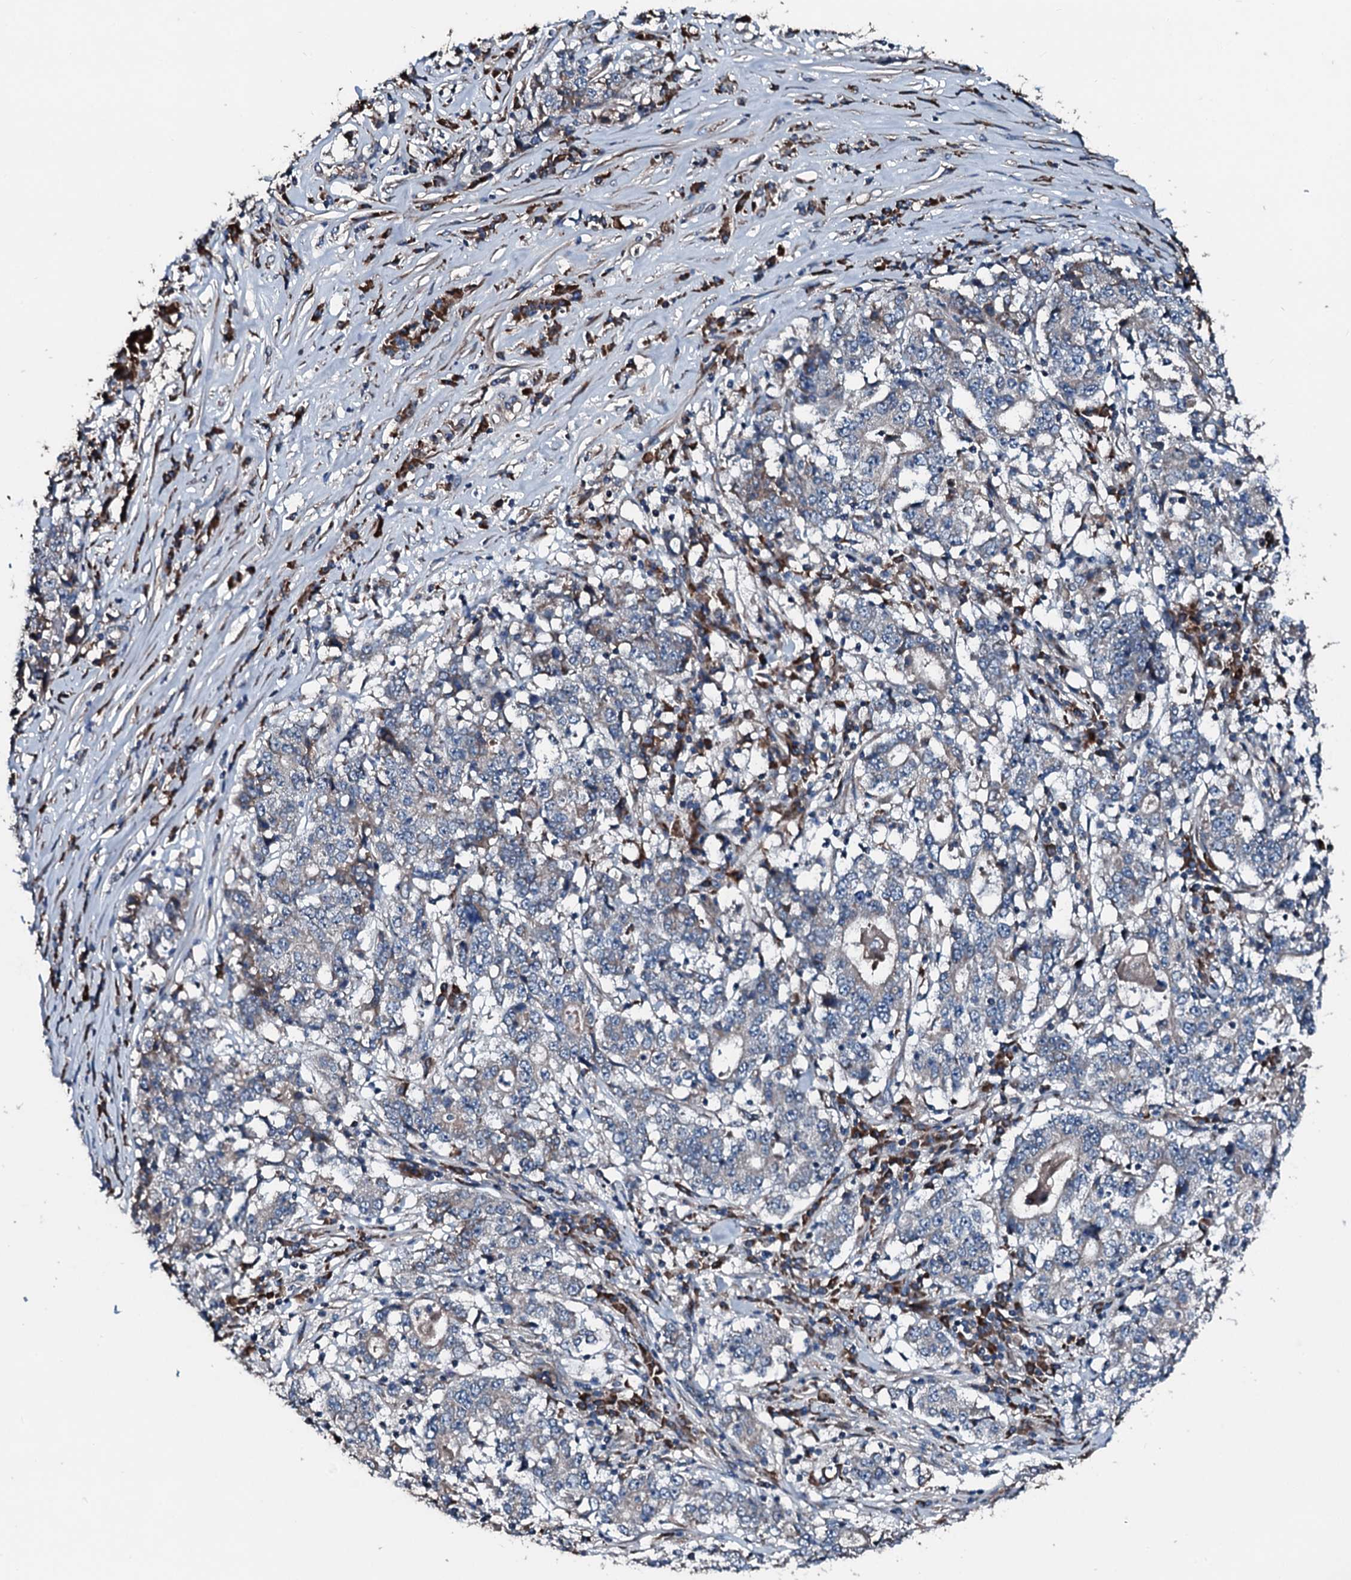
{"staining": {"intensity": "negative", "quantity": "none", "location": "none"}, "tissue": "stomach cancer", "cell_type": "Tumor cells", "image_type": "cancer", "snomed": [{"axis": "morphology", "description": "Adenocarcinoma, NOS"}, {"axis": "topography", "description": "Stomach"}], "caption": "A micrograph of human stomach cancer (adenocarcinoma) is negative for staining in tumor cells.", "gene": "ACSS3", "patient": {"sex": "male", "age": 59}}